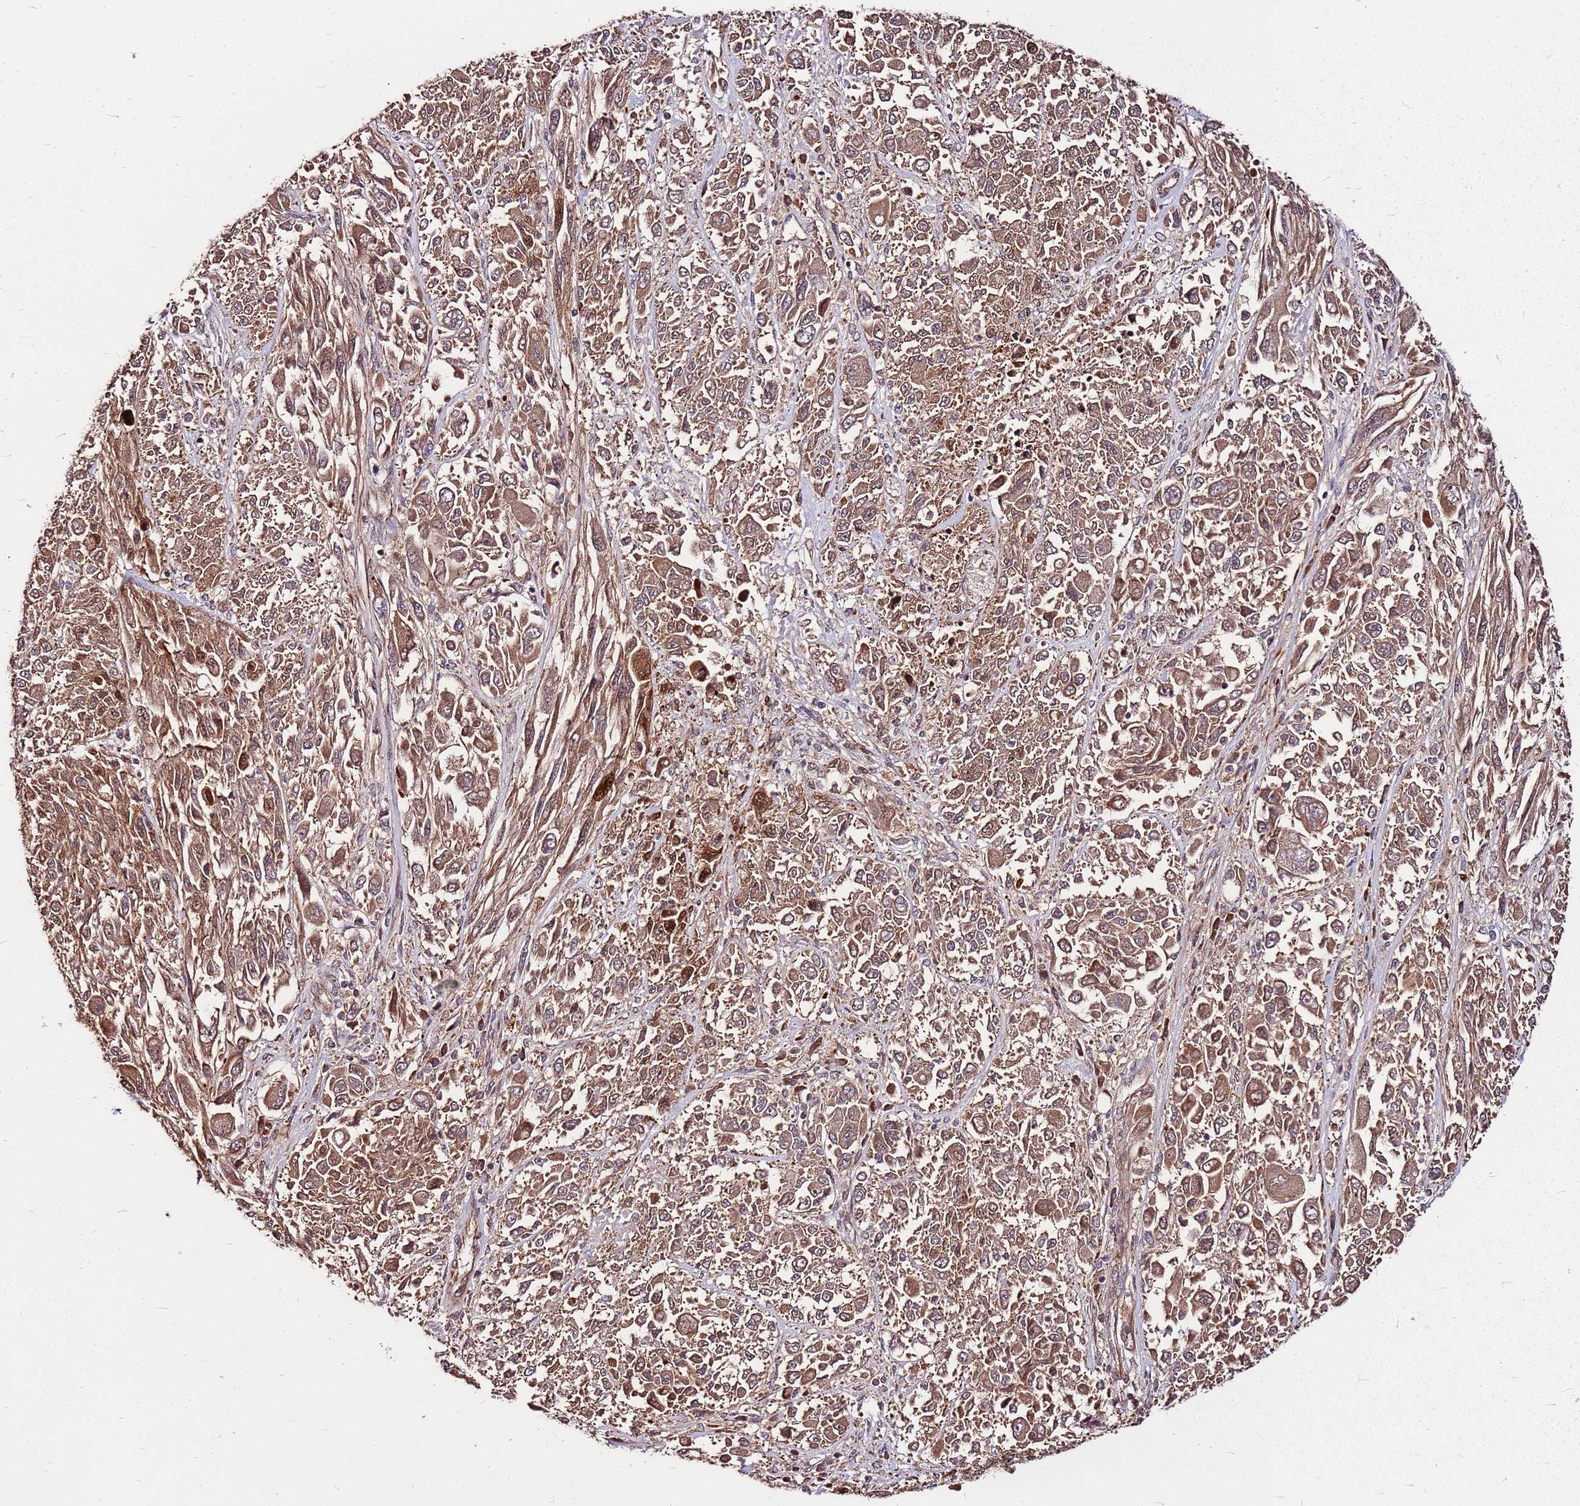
{"staining": {"intensity": "moderate", "quantity": ">75%", "location": "cytoplasmic/membranous"}, "tissue": "melanoma", "cell_type": "Tumor cells", "image_type": "cancer", "snomed": [{"axis": "morphology", "description": "Malignant melanoma, NOS"}, {"axis": "topography", "description": "Skin"}], "caption": "Malignant melanoma stained for a protein (brown) reveals moderate cytoplasmic/membranous positive positivity in approximately >75% of tumor cells.", "gene": "LYPLAL1", "patient": {"sex": "female", "age": 91}}